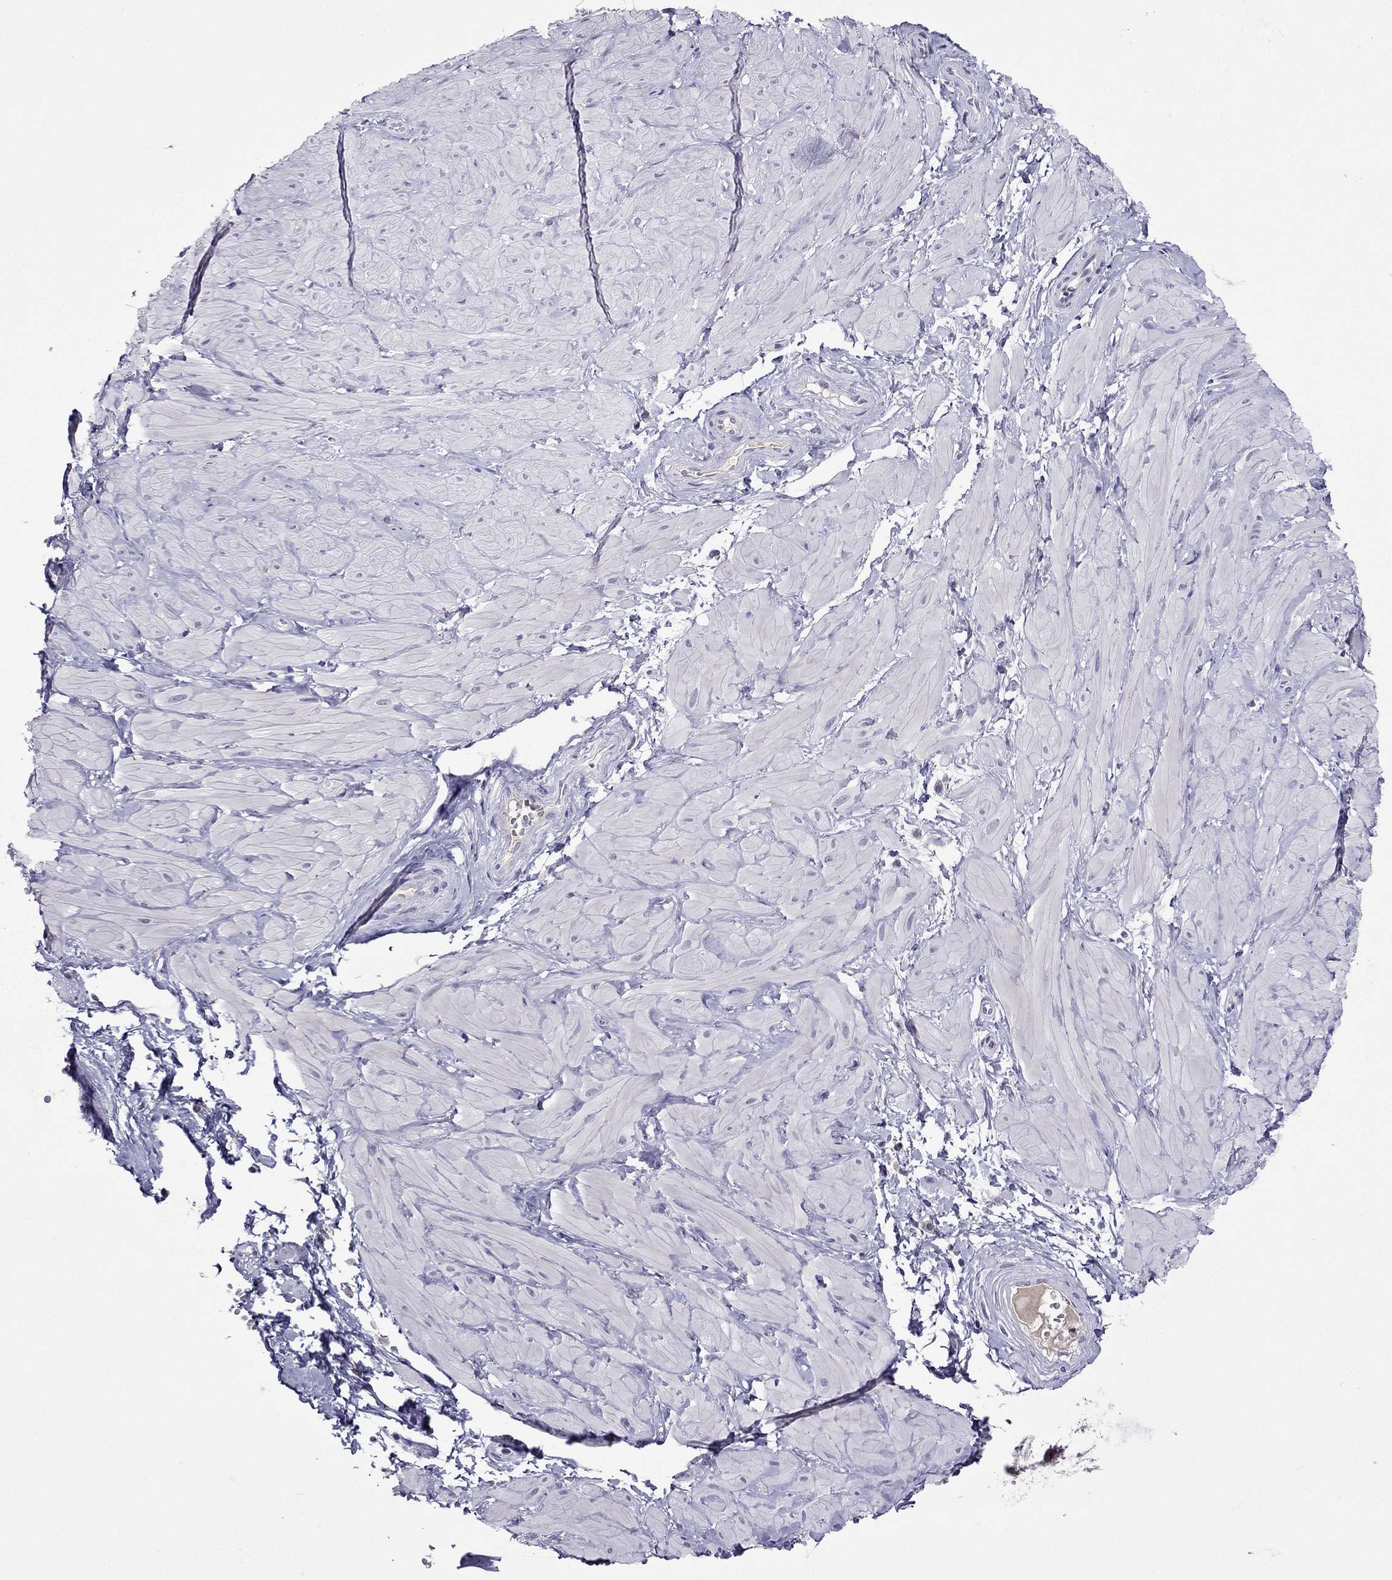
{"staining": {"intensity": "negative", "quantity": "none", "location": "none"}, "tissue": "adipose tissue", "cell_type": "Adipocytes", "image_type": "normal", "snomed": [{"axis": "morphology", "description": "Normal tissue, NOS"}, {"axis": "topography", "description": "Smooth muscle"}, {"axis": "topography", "description": "Peripheral nerve tissue"}], "caption": "An immunohistochemistry (IHC) photomicrograph of benign adipose tissue is shown. There is no staining in adipocytes of adipose tissue. The staining was performed using DAB (3,3'-diaminobenzidine) to visualize the protein expression in brown, while the nuclei were stained in blue with hematoxylin (Magnification: 20x).", "gene": "SPTBN4", "patient": {"sex": "male", "age": 22}}